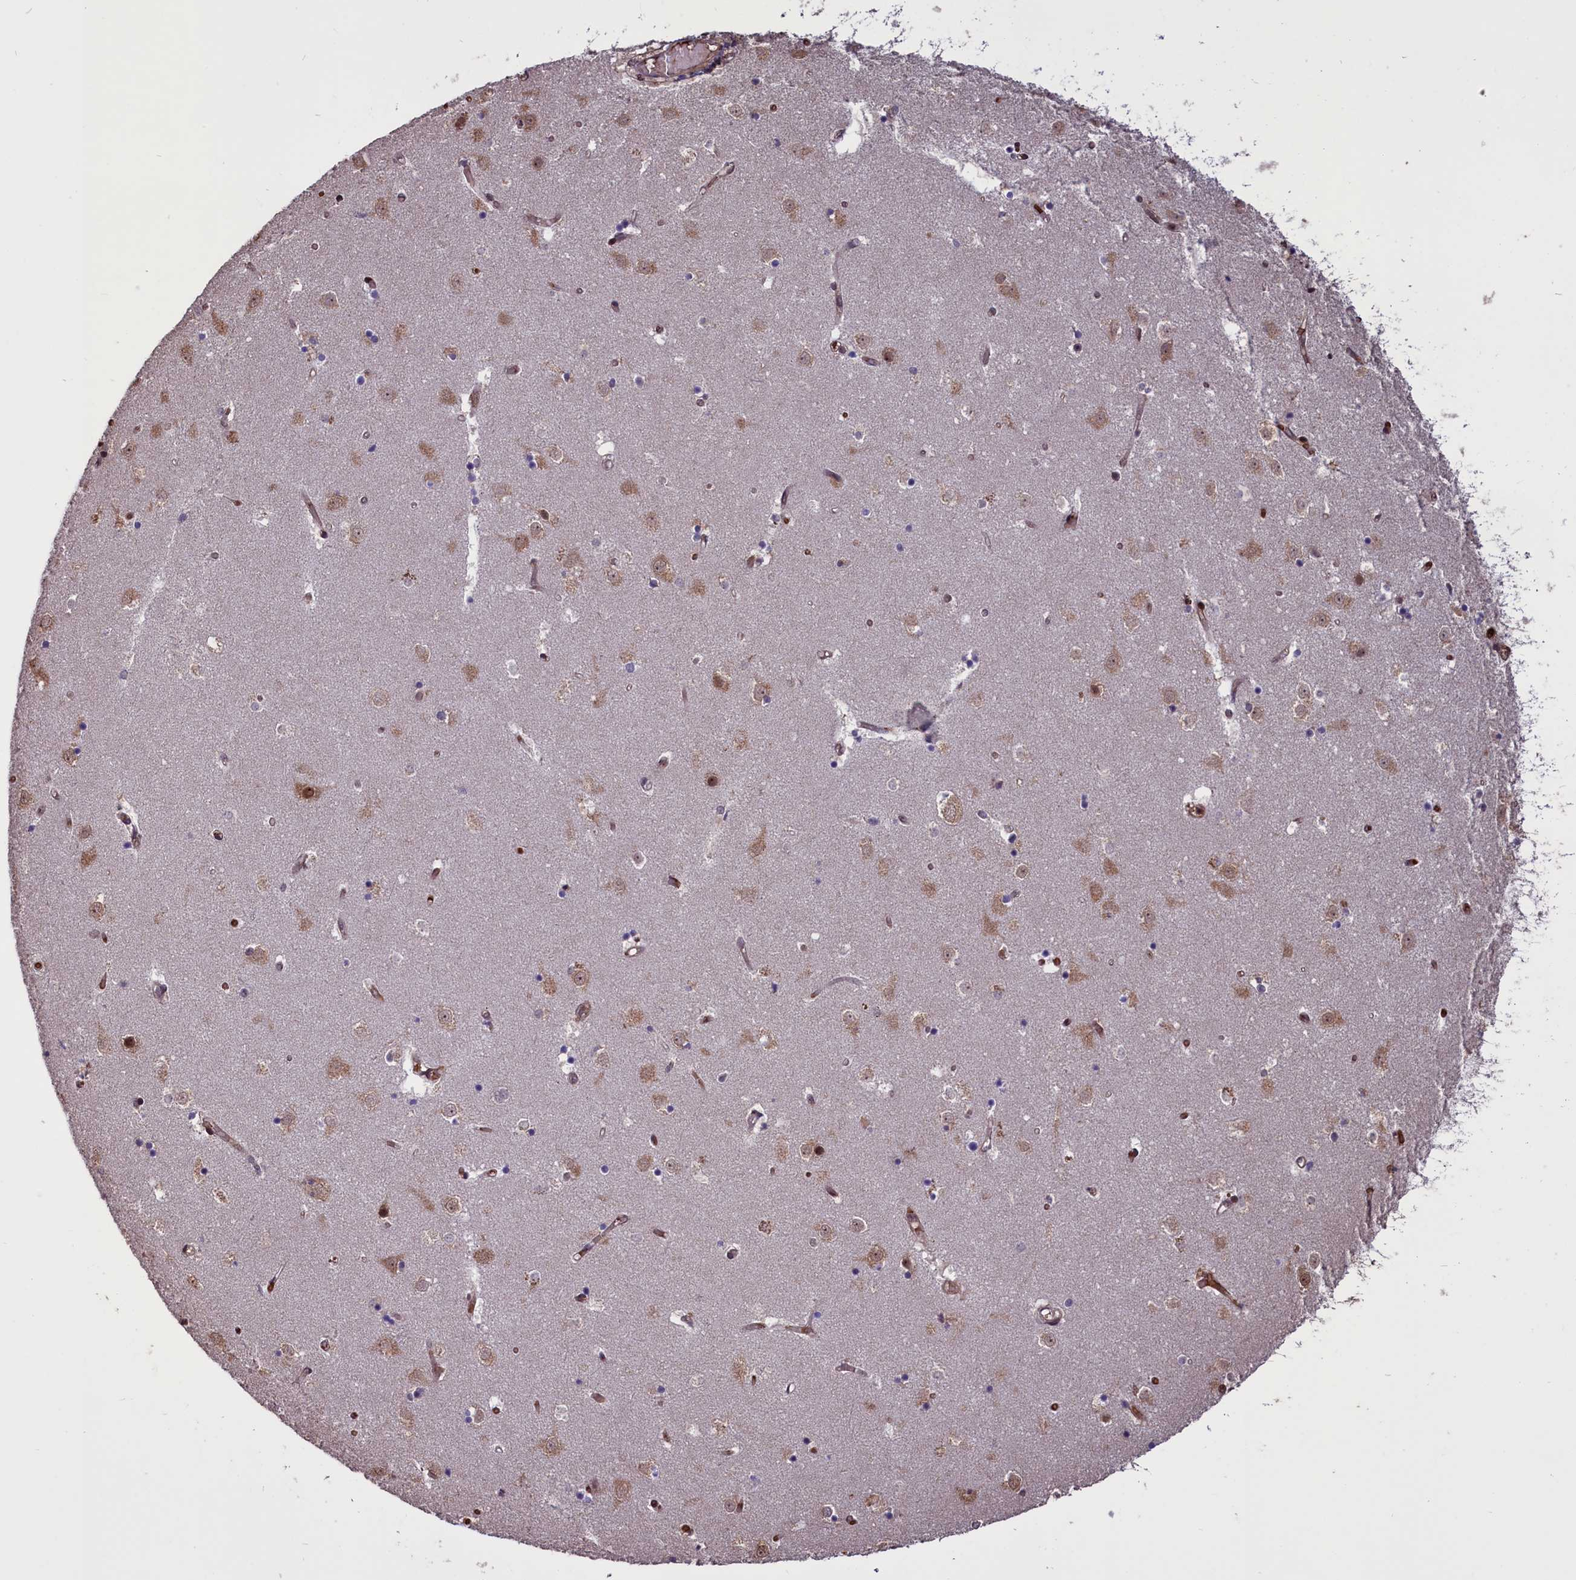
{"staining": {"intensity": "moderate", "quantity": "<25%", "location": "nuclear"}, "tissue": "caudate", "cell_type": "Glial cells", "image_type": "normal", "snomed": [{"axis": "morphology", "description": "Normal tissue, NOS"}, {"axis": "topography", "description": "Lateral ventricle wall"}], "caption": "Approximately <25% of glial cells in unremarkable caudate display moderate nuclear protein expression as visualized by brown immunohistochemical staining.", "gene": "SHFL", "patient": {"sex": "female", "age": 52}}